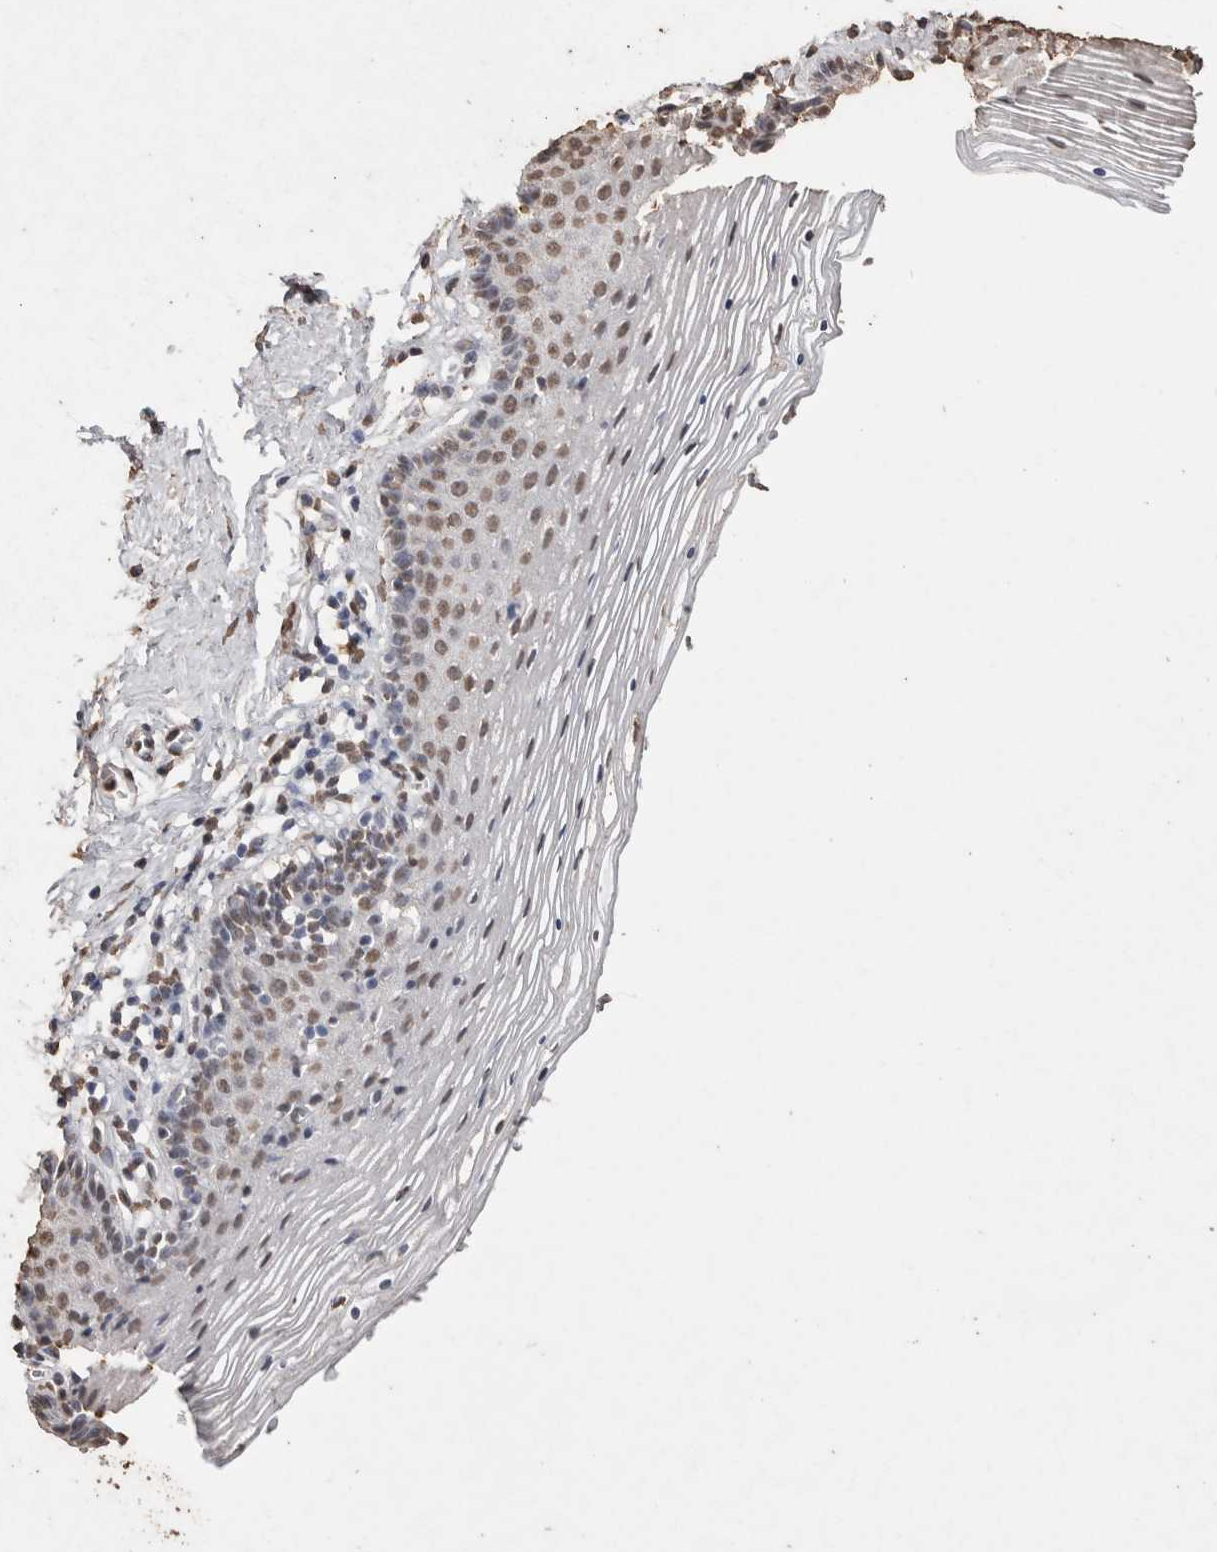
{"staining": {"intensity": "moderate", "quantity": "25%-75%", "location": "nuclear"}, "tissue": "vagina", "cell_type": "Squamous epithelial cells", "image_type": "normal", "snomed": [{"axis": "morphology", "description": "Normal tissue, NOS"}, {"axis": "topography", "description": "Vagina"}], "caption": "A photomicrograph showing moderate nuclear expression in about 25%-75% of squamous epithelial cells in normal vagina, as visualized by brown immunohistochemical staining.", "gene": "NTHL1", "patient": {"sex": "female", "age": 32}}